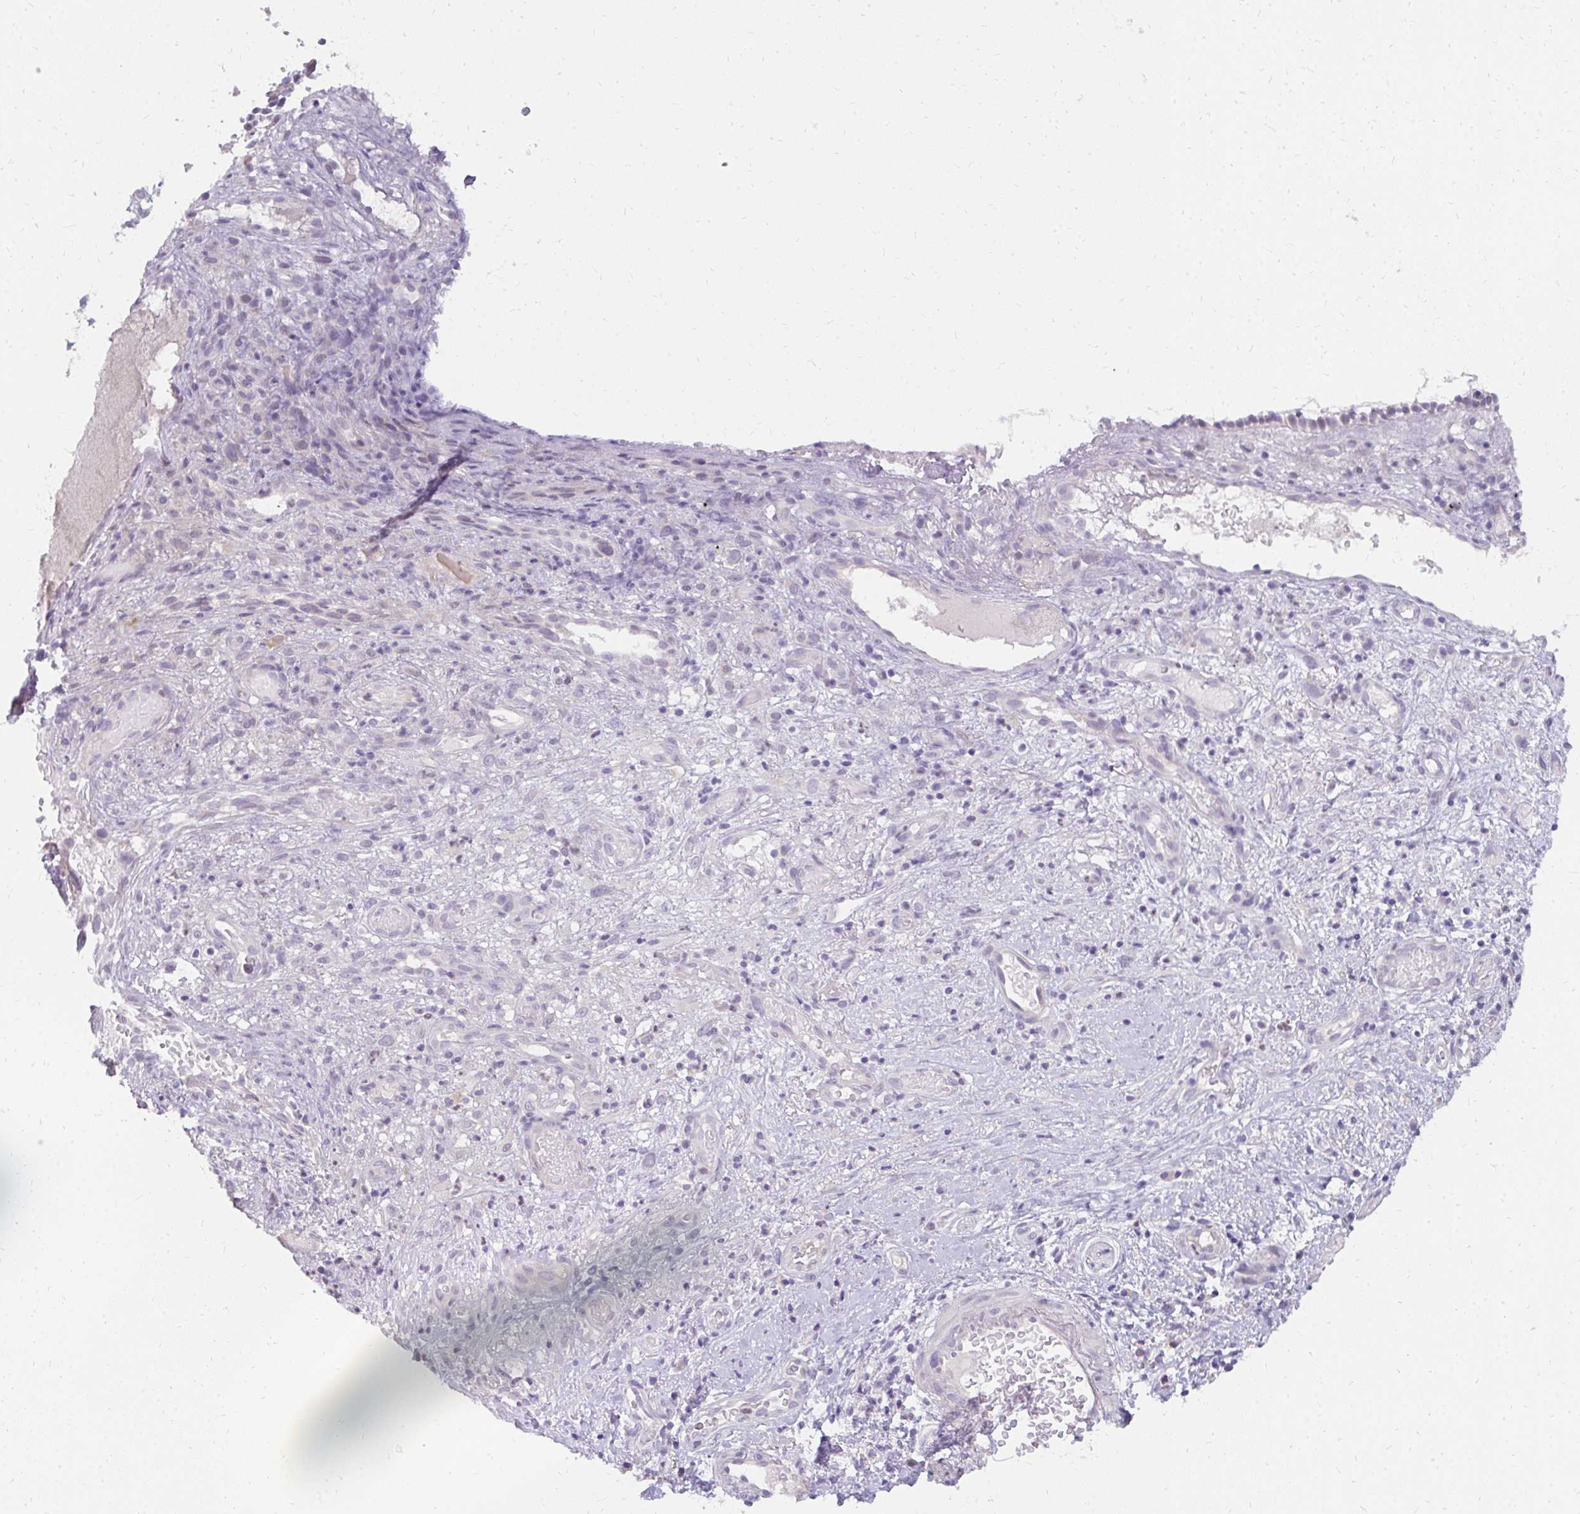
{"staining": {"intensity": "negative", "quantity": "none", "location": "none"}, "tissue": "nasopharynx", "cell_type": "Respiratory epithelial cells", "image_type": "normal", "snomed": [{"axis": "morphology", "description": "Normal tissue, NOS"}, {"axis": "morphology", "description": "Inflammation, NOS"}, {"axis": "topography", "description": "Nasopharynx"}], "caption": "High power microscopy photomicrograph of an immunohistochemistry photomicrograph of unremarkable nasopharynx, revealing no significant staining in respiratory epithelial cells.", "gene": "PPP1R3G", "patient": {"sex": "male", "age": 54}}